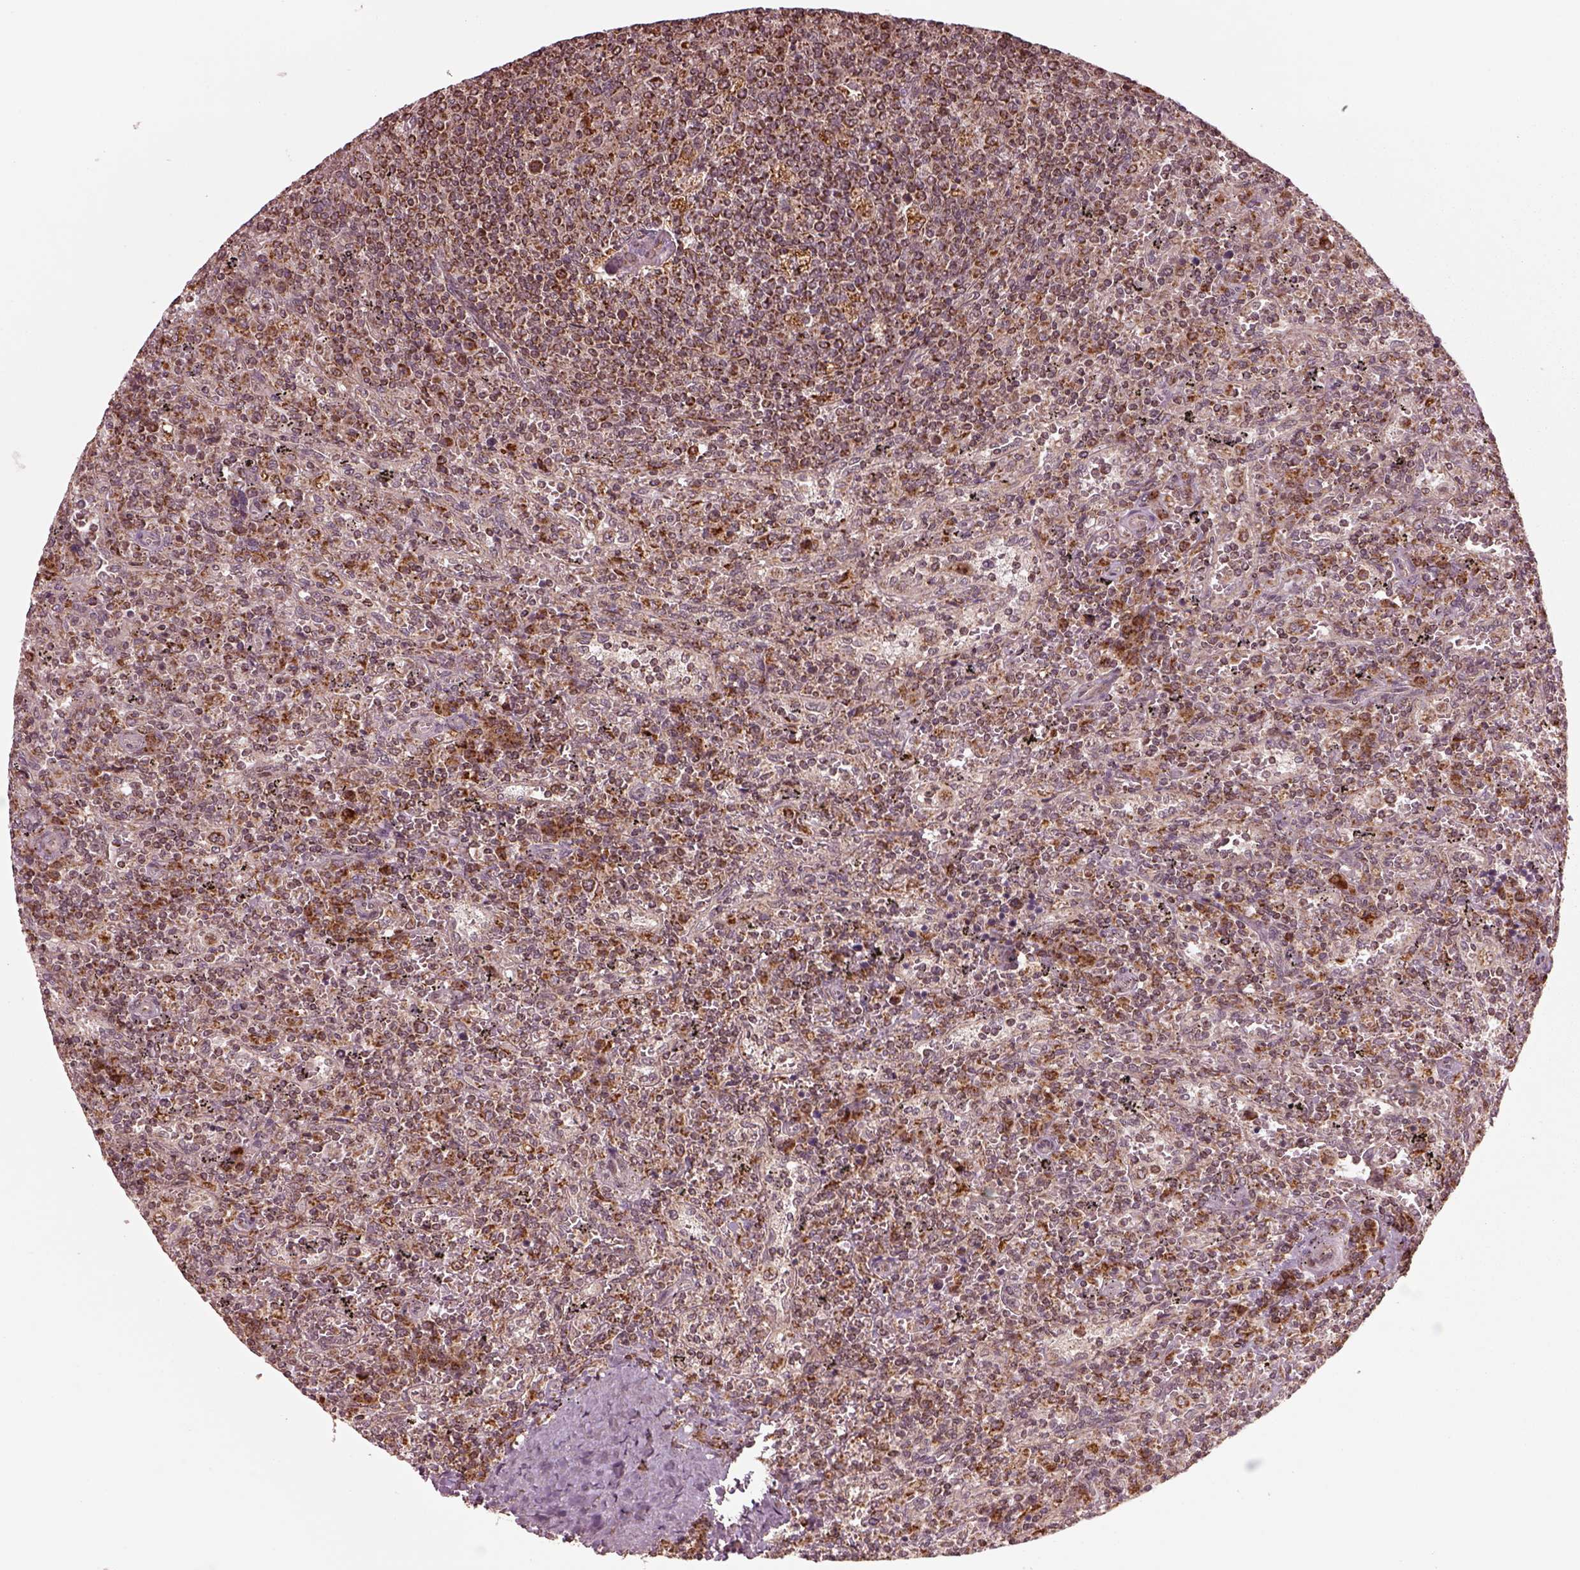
{"staining": {"intensity": "strong", "quantity": ">75%", "location": "cytoplasmic/membranous"}, "tissue": "lymphoma", "cell_type": "Tumor cells", "image_type": "cancer", "snomed": [{"axis": "morphology", "description": "Malignant lymphoma, non-Hodgkin's type, Low grade"}, {"axis": "topography", "description": "Spleen"}], "caption": "Strong cytoplasmic/membranous staining for a protein is identified in about >75% of tumor cells of malignant lymphoma, non-Hodgkin's type (low-grade) using immunohistochemistry.", "gene": "SEL1L3", "patient": {"sex": "male", "age": 62}}